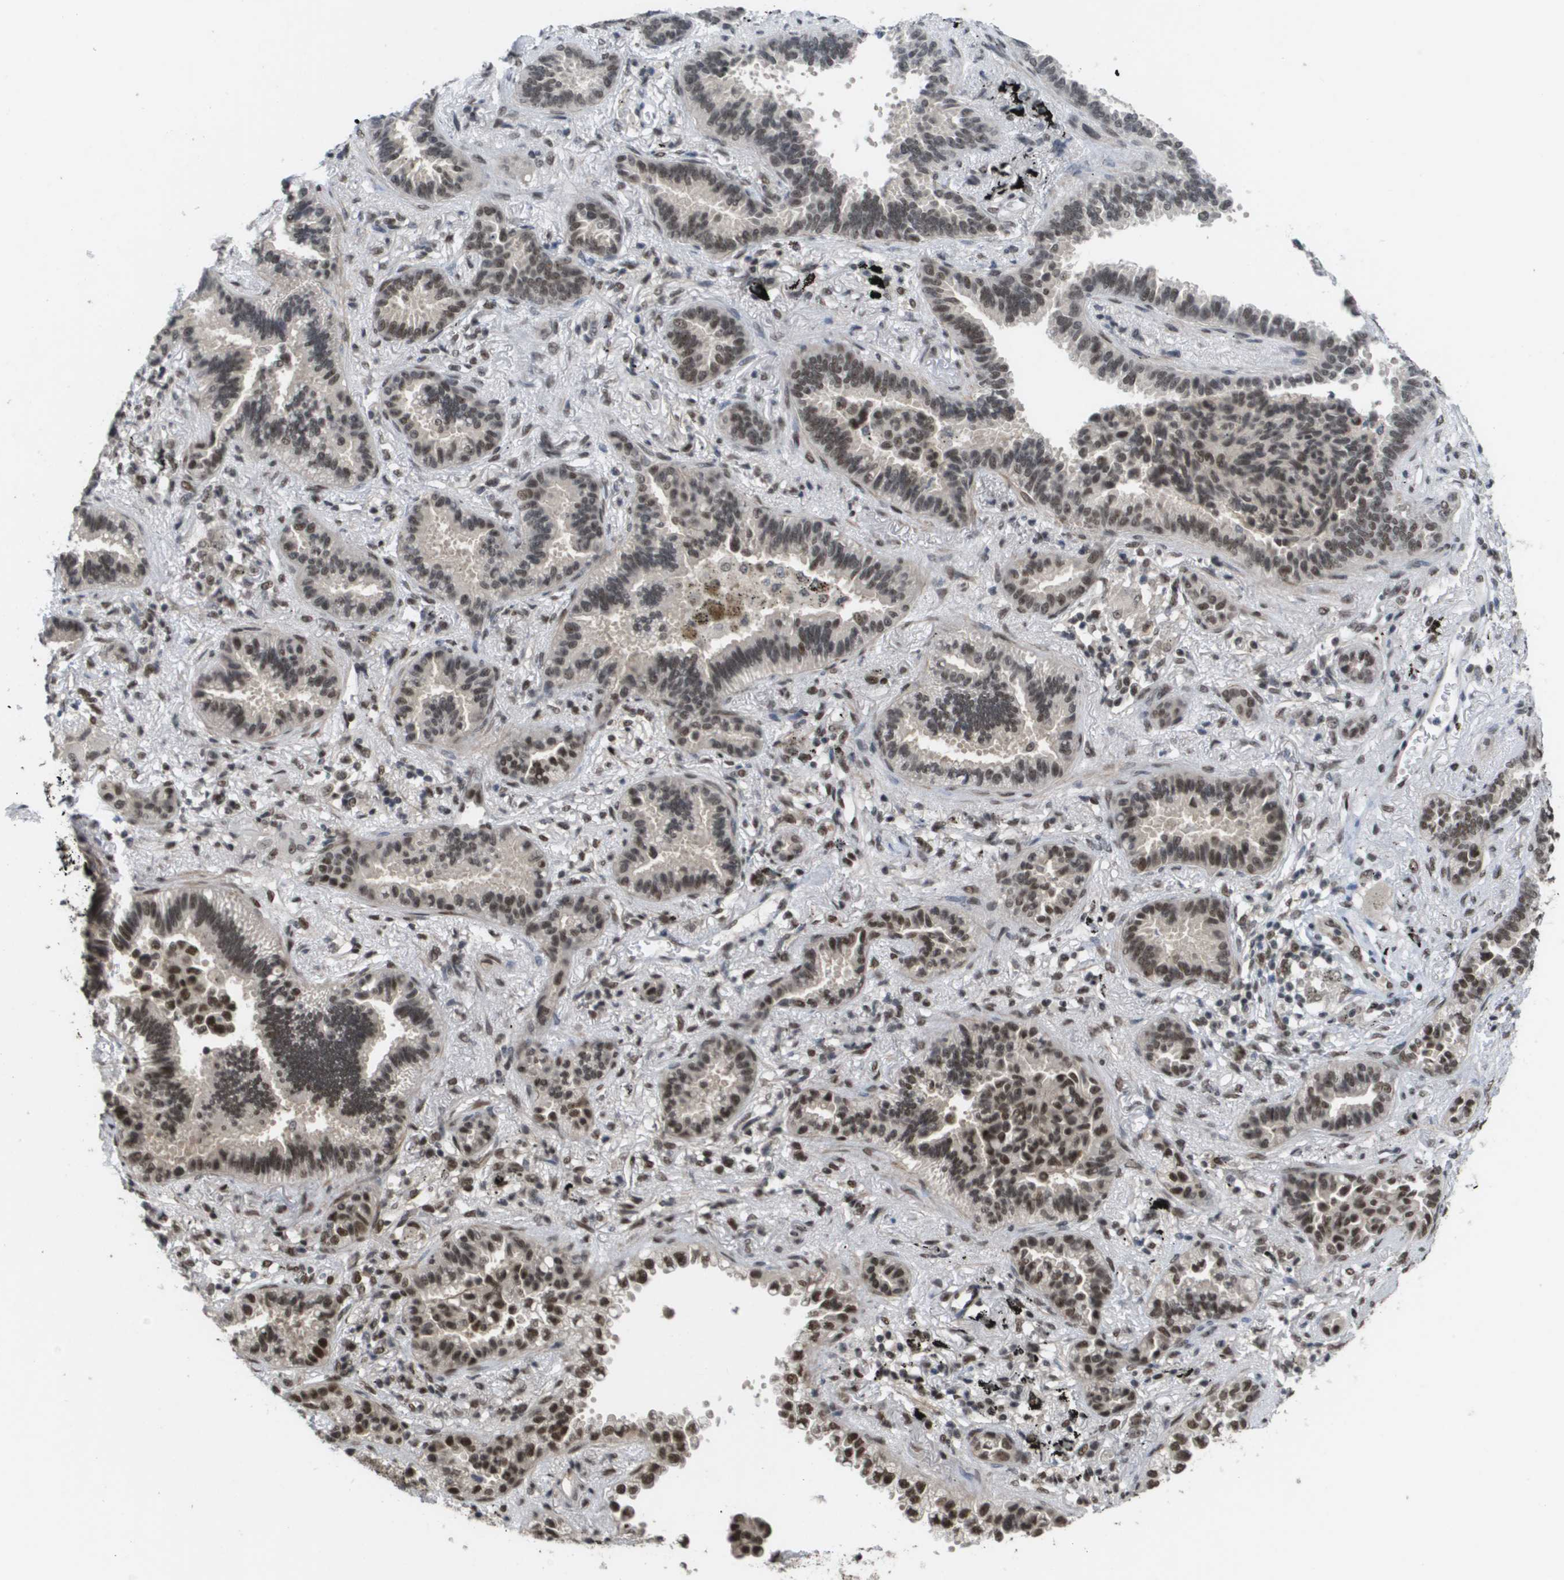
{"staining": {"intensity": "moderate", "quantity": ">75%", "location": "nuclear"}, "tissue": "lung cancer", "cell_type": "Tumor cells", "image_type": "cancer", "snomed": [{"axis": "morphology", "description": "Normal tissue, NOS"}, {"axis": "morphology", "description": "Adenocarcinoma, NOS"}, {"axis": "topography", "description": "Lung"}], "caption": "Immunohistochemistry of human lung cancer reveals medium levels of moderate nuclear expression in about >75% of tumor cells.", "gene": "CDT1", "patient": {"sex": "male", "age": 59}}